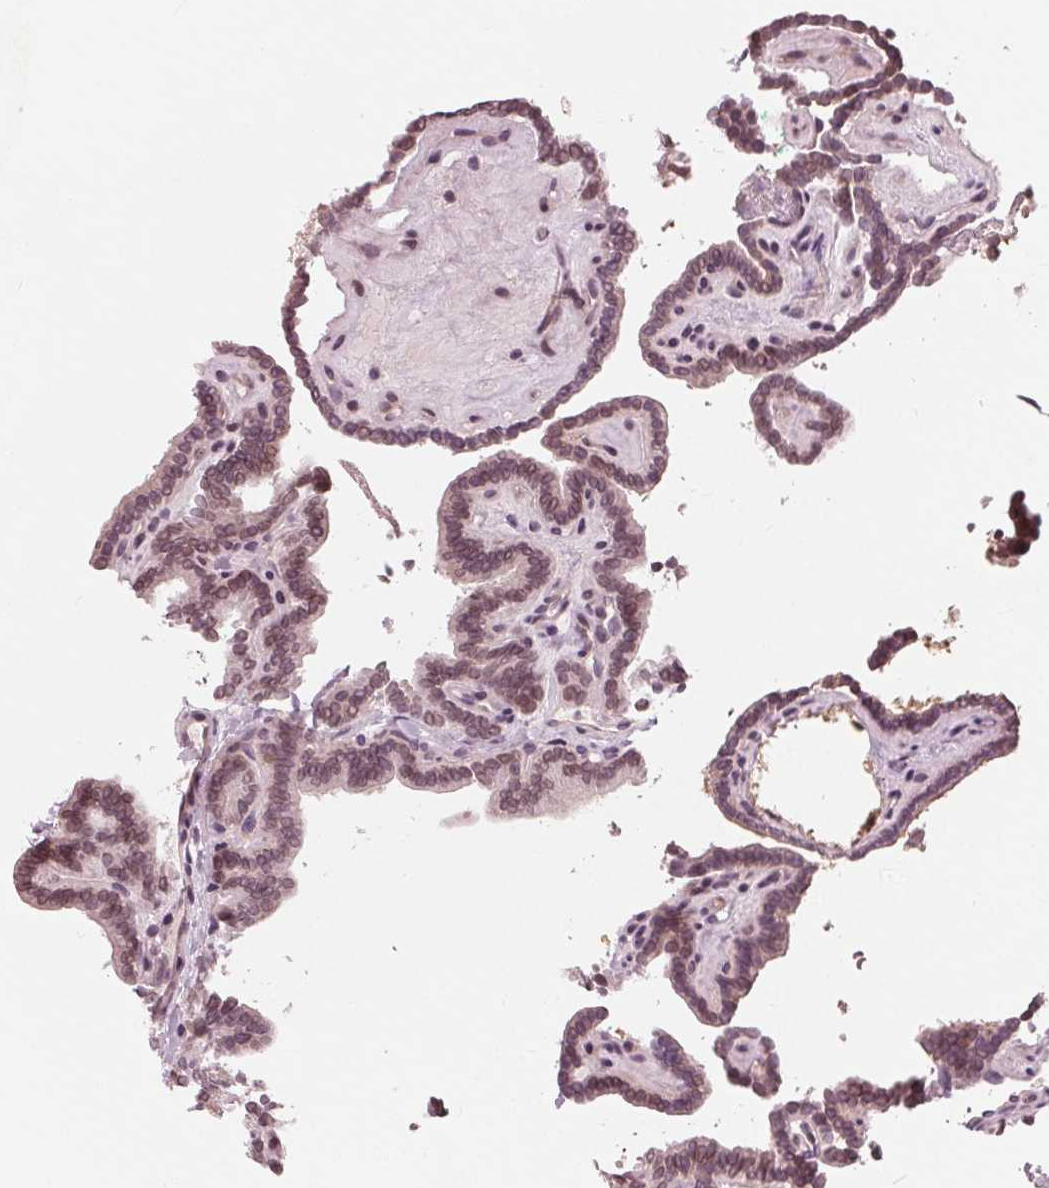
{"staining": {"intensity": "moderate", "quantity": ">75%", "location": "cytoplasmic/membranous,nuclear"}, "tissue": "thyroid cancer", "cell_type": "Tumor cells", "image_type": "cancer", "snomed": [{"axis": "morphology", "description": "Papillary adenocarcinoma, NOS"}, {"axis": "topography", "description": "Thyroid gland"}], "caption": "Papillary adenocarcinoma (thyroid) stained with DAB immunohistochemistry shows medium levels of moderate cytoplasmic/membranous and nuclear positivity in about >75% of tumor cells.", "gene": "NUP210", "patient": {"sex": "female", "age": 21}}